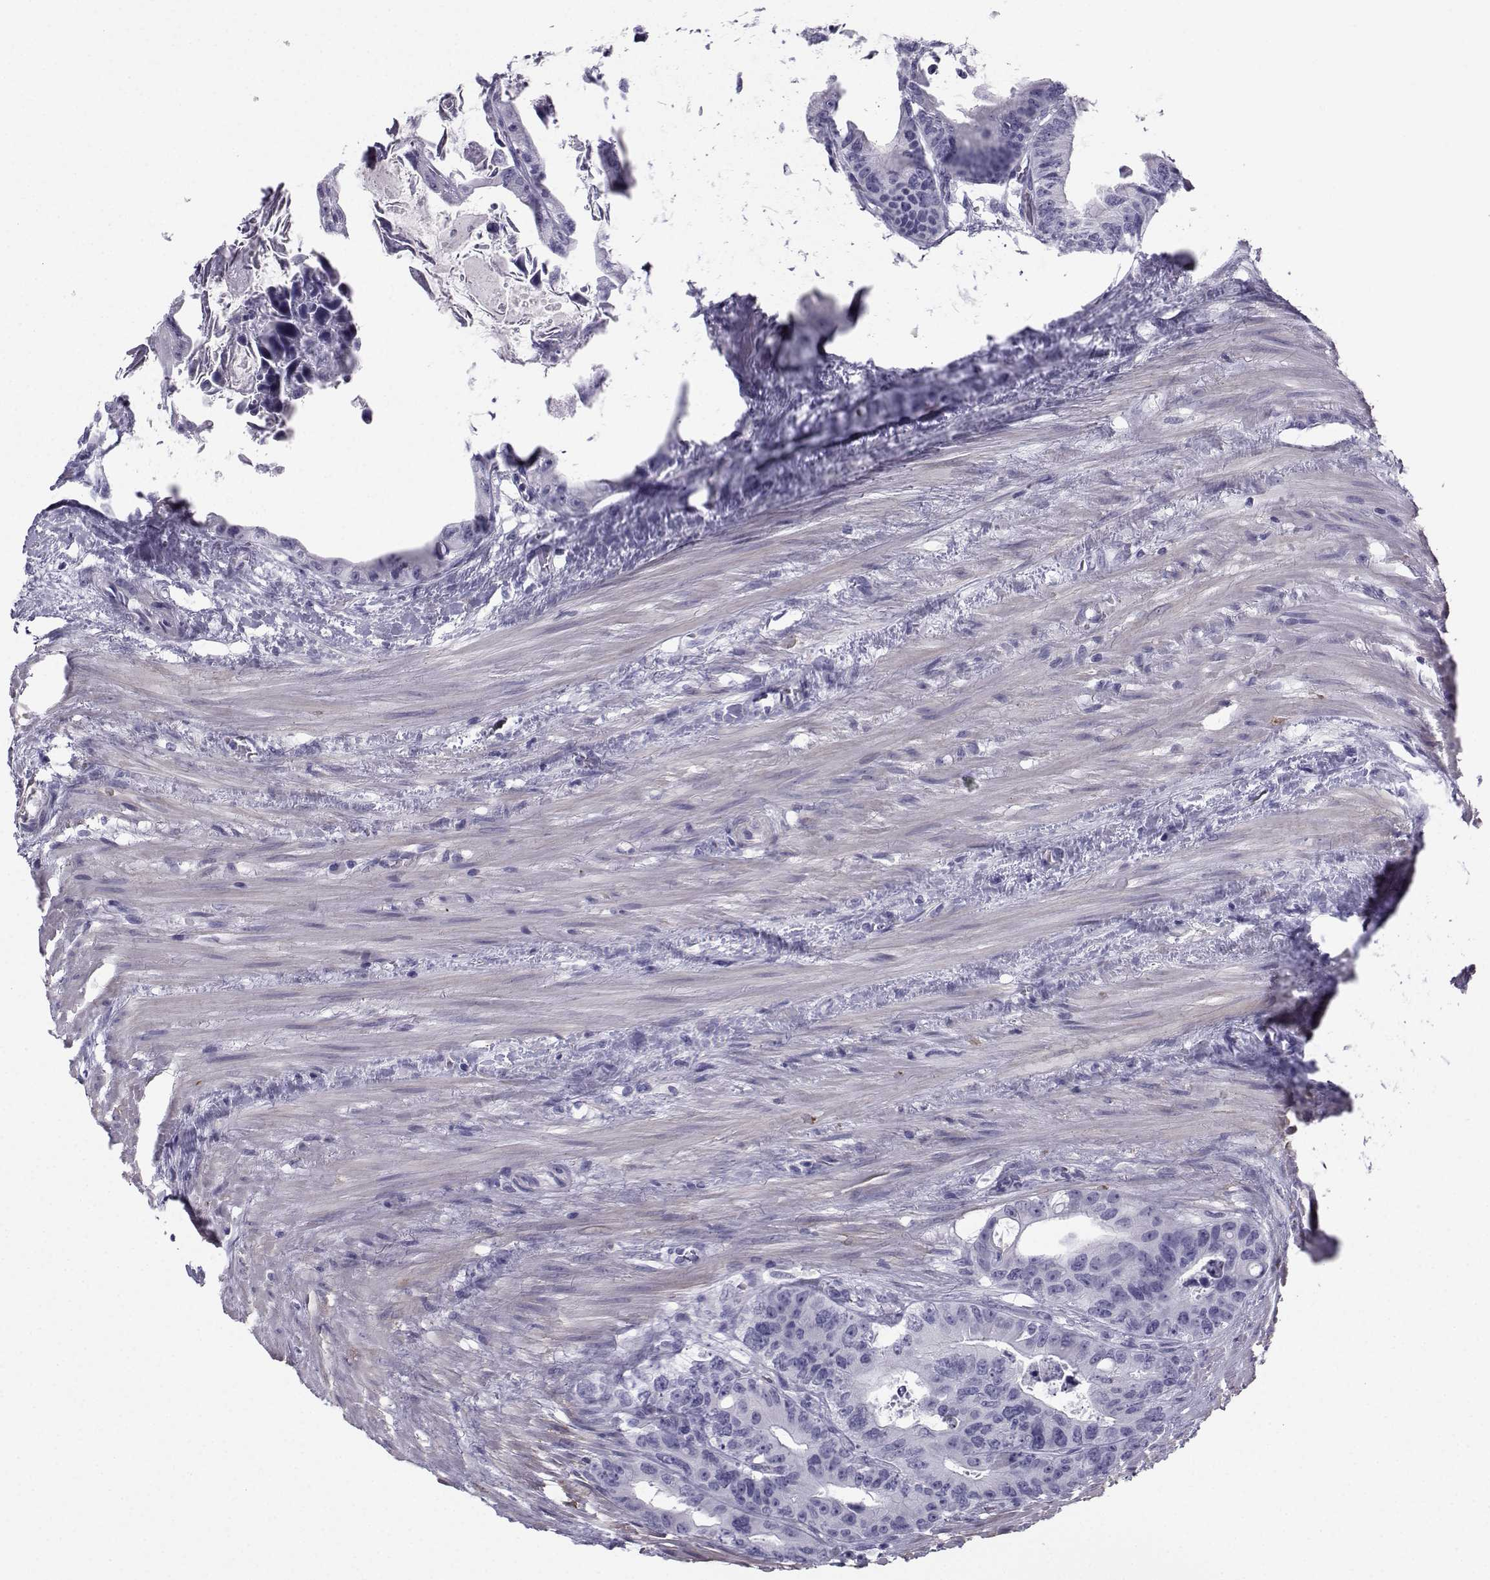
{"staining": {"intensity": "negative", "quantity": "none", "location": "none"}, "tissue": "colorectal cancer", "cell_type": "Tumor cells", "image_type": "cancer", "snomed": [{"axis": "morphology", "description": "Adenocarcinoma, NOS"}, {"axis": "topography", "description": "Rectum"}], "caption": "A histopathology image of human colorectal adenocarcinoma is negative for staining in tumor cells. The staining was performed using DAB (3,3'-diaminobenzidine) to visualize the protein expression in brown, while the nuclei were stained in blue with hematoxylin (Magnification: 20x).", "gene": "SPANXD", "patient": {"sex": "male", "age": 64}}